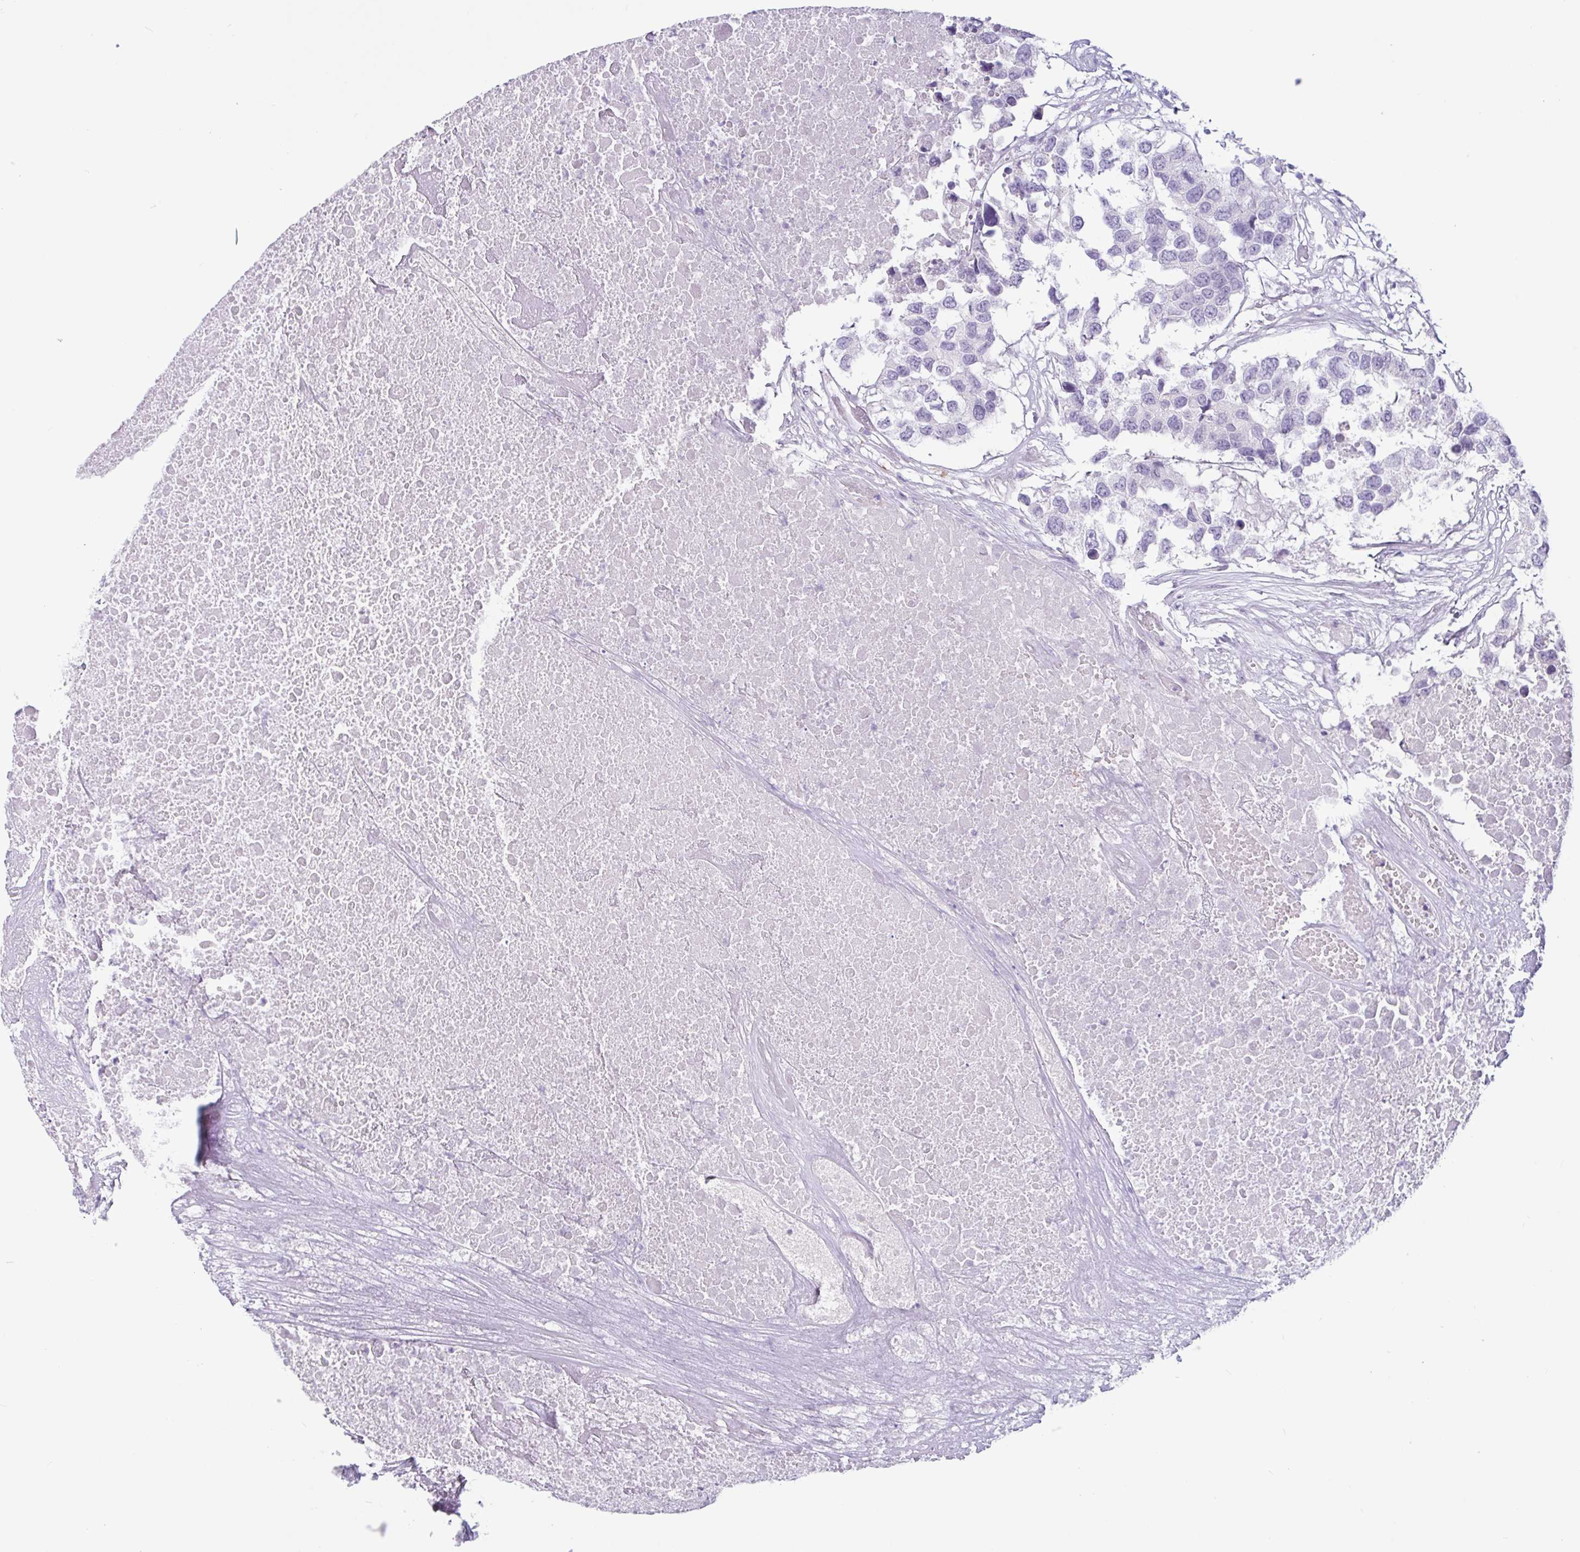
{"staining": {"intensity": "negative", "quantity": "none", "location": "none"}, "tissue": "testis cancer", "cell_type": "Tumor cells", "image_type": "cancer", "snomed": [{"axis": "morphology", "description": "Carcinoma, Embryonal, NOS"}, {"axis": "topography", "description": "Testis"}], "caption": "Testis cancer was stained to show a protein in brown. There is no significant staining in tumor cells.", "gene": "CTSE", "patient": {"sex": "male", "age": 83}}